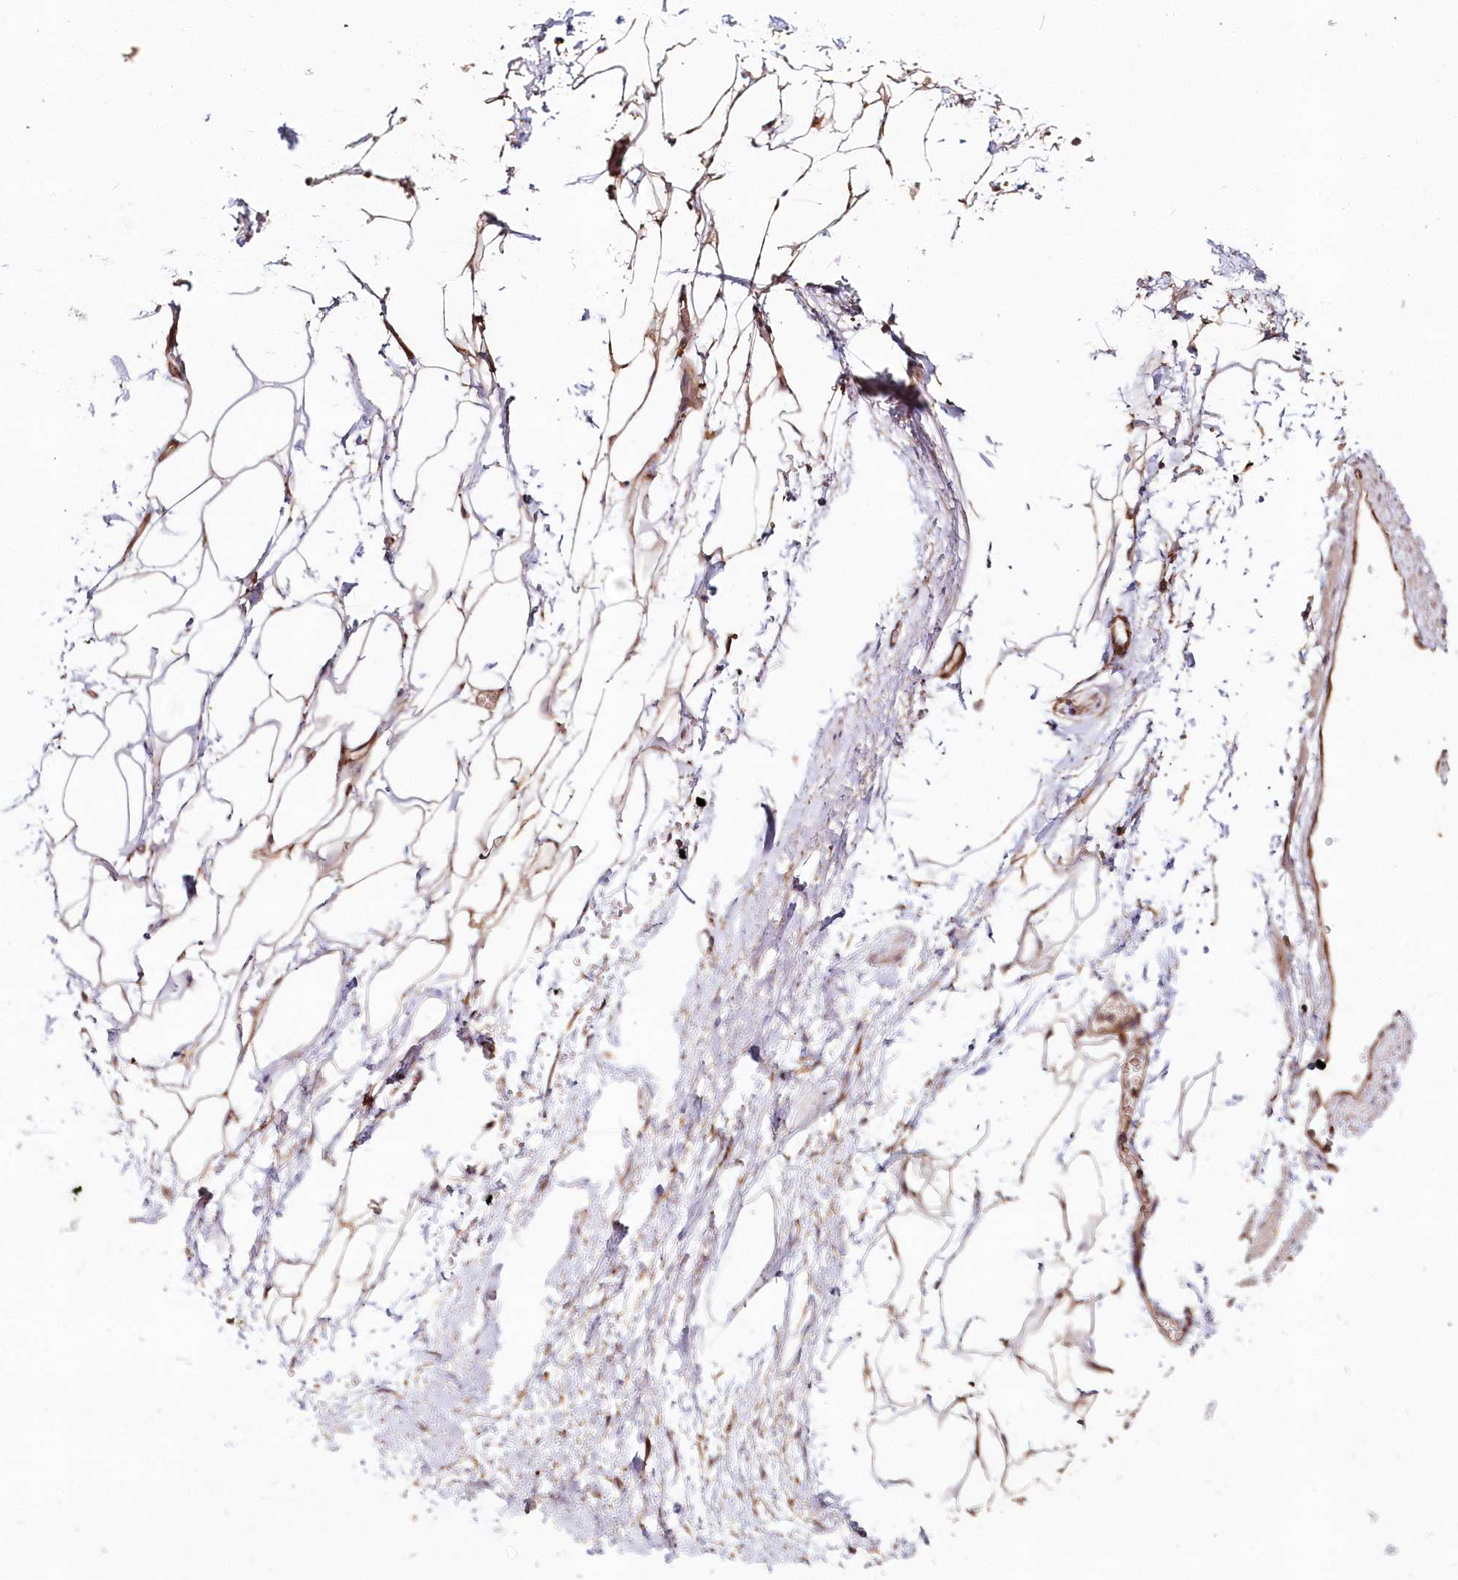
{"staining": {"intensity": "moderate", "quantity": ">75%", "location": "cytoplasmic/membranous"}, "tissue": "adipose tissue", "cell_type": "Adipocytes", "image_type": "normal", "snomed": [{"axis": "morphology", "description": "Normal tissue, NOS"}, {"axis": "morphology", "description": "Adenocarcinoma, Low grade"}, {"axis": "topography", "description": "Prostate"}, {"axis": "topography", "description": "Peripheral nerve tissue"}], "caption": "Adipose tissue was stained to show a protein in brown. There is medium levels of moderate cytoplasmic/membranous expression in about >75% of adipocytes. Nuclei are stained in blue.", "gene": "HYCC2", "patient": {"sex": "male", "age": 63}}